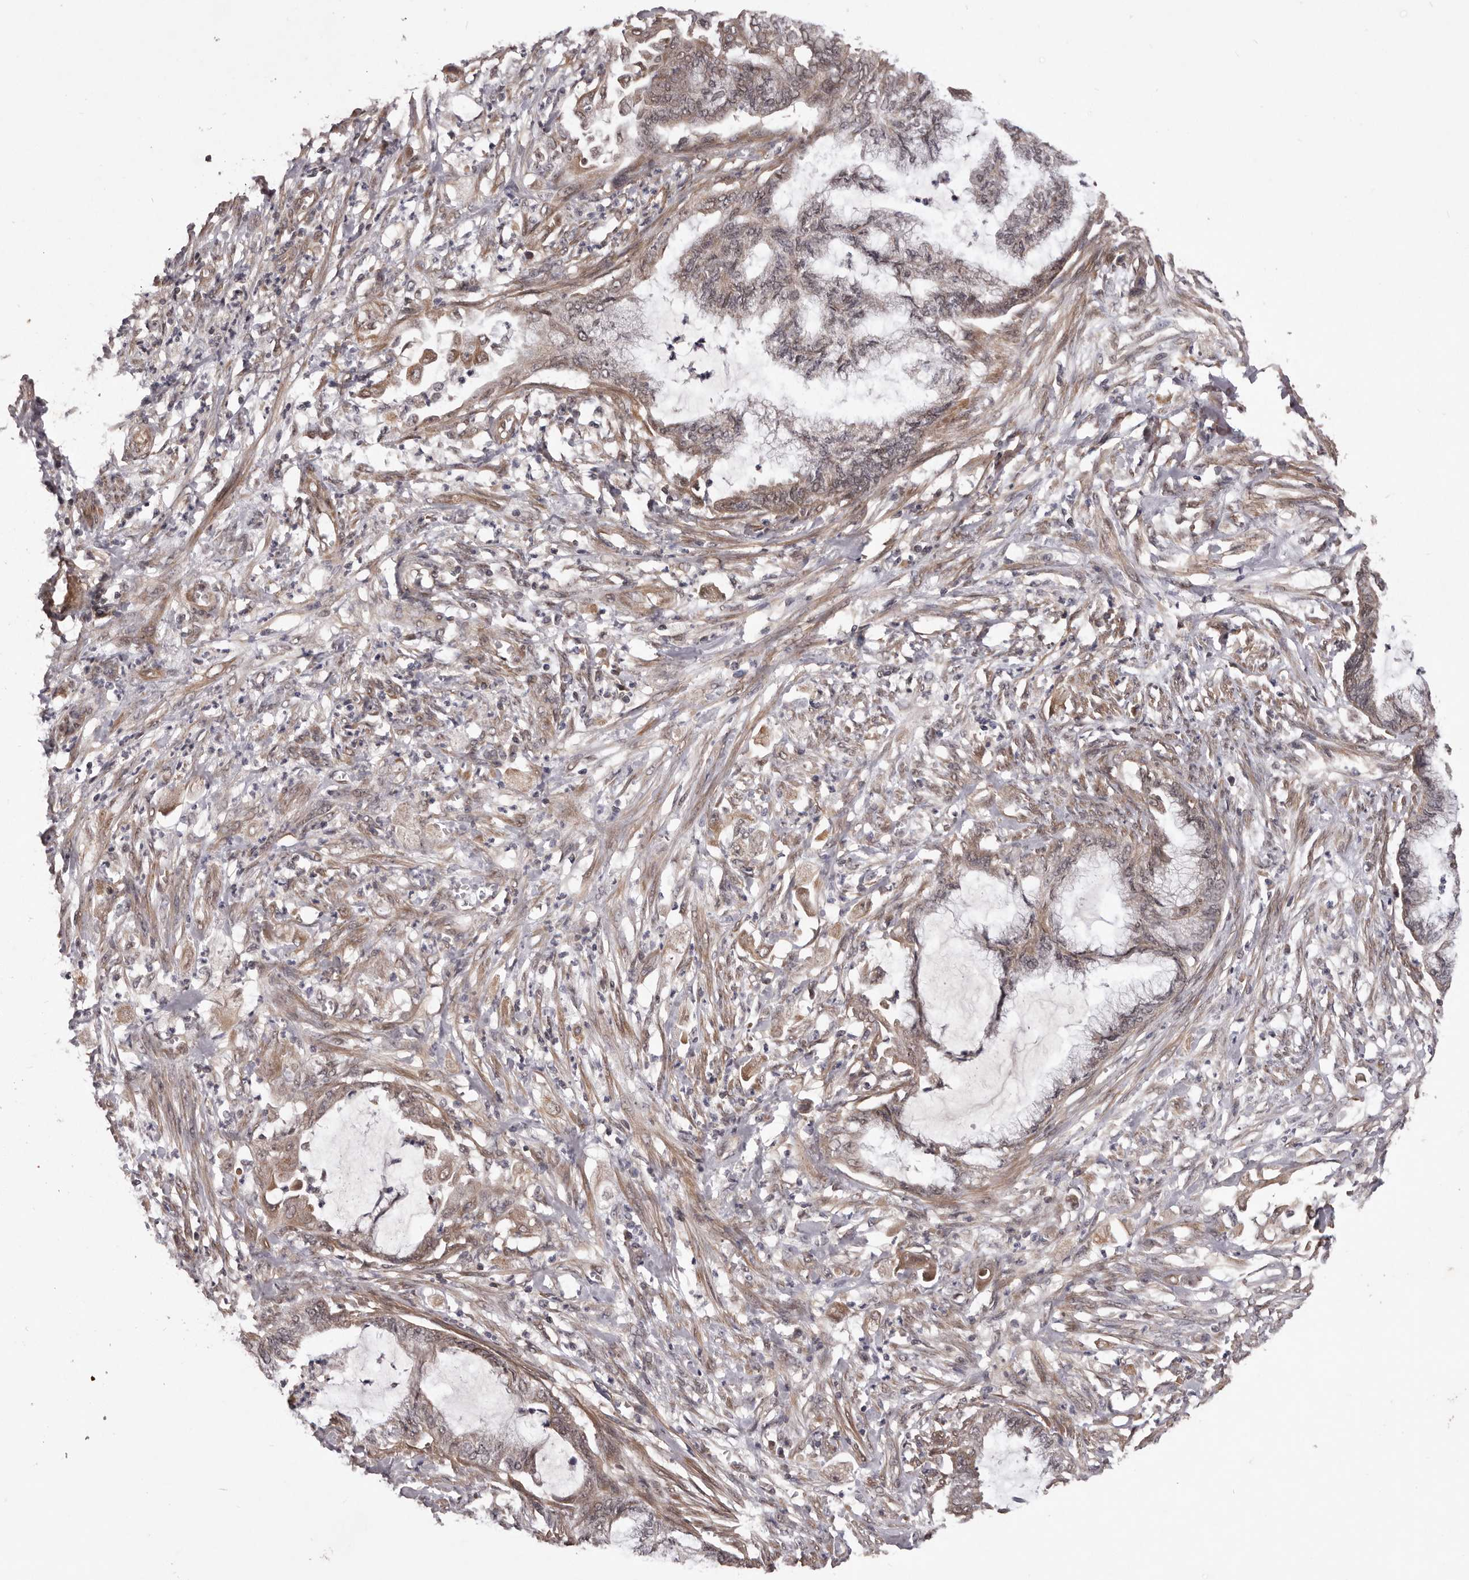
{"staining": {"intensity": "weak", "quantity": ">75%", "location": "cytoplasmic/membranous,nuclear"}, "tissue": "endometrial cancer", "cell_type": "Tumor cells", "image_type": "cancer", "snomed": [{"axis": "morphology", "description": "Adenocarcinoma, NOS"}, {"axis": "topography", "description": "Endometrium"}], "caption": "The micrograph demonstrates immunohistochemical staining of endometrial adenocarcinoma. There is weak cytoplasmic/membranous and nuclear staining is seen in about >75% of tumor cells.", "gene": "CELF3", "patient": {"sex": "female", "age": 86}}